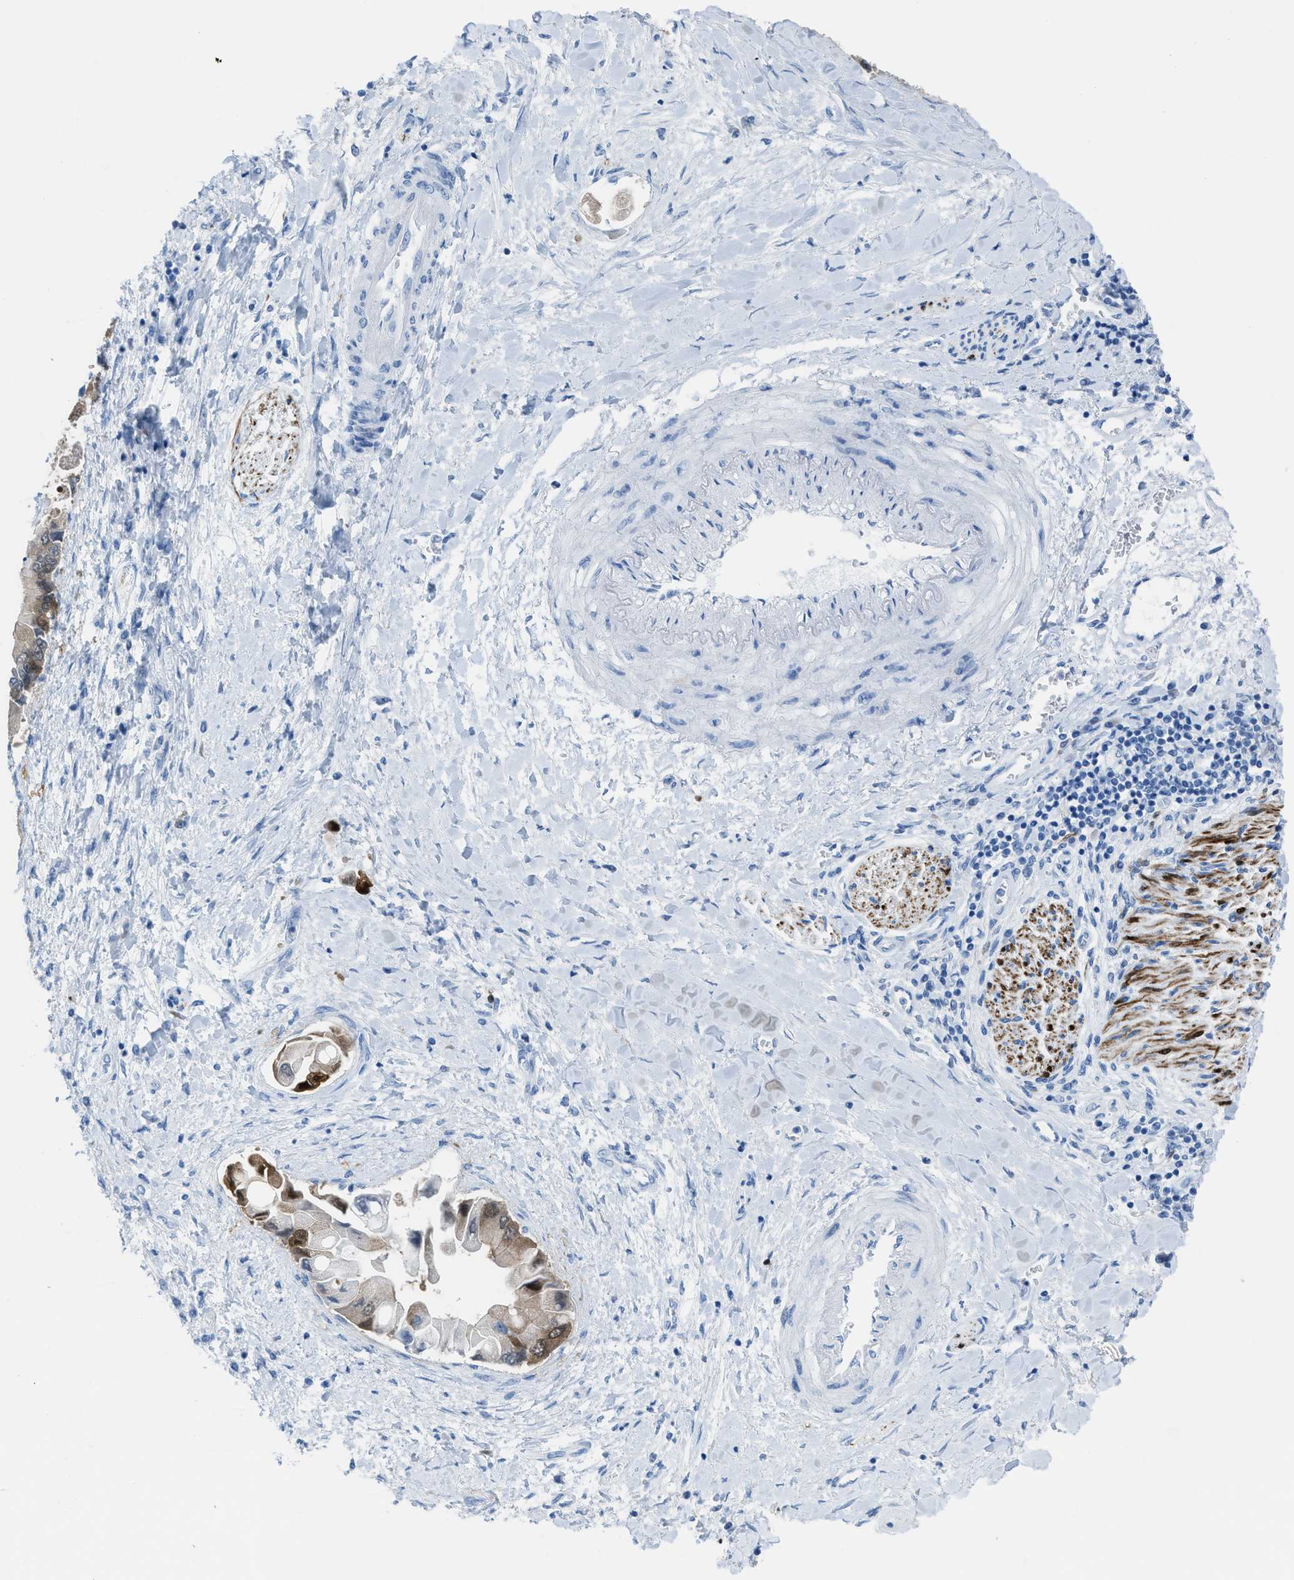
{"staining": {"intensity": "strong", "quantity": ">75%", "location": "cytoplasmic/membranous,nuclear"}, "tissue": "liver cancer", "cell_type": "Tumor cells", "image_type": "cancer", "snomed": [{"axis": "morphology", "description": "Cholangiocarcinoma"}, {"axis": "topography", "description": "Liver"}], "caption": "Immunohistochemistry (IHC) staining of cholangiocarcinoma (liver), which shows high levels of strong cytoplasmic/membranous and nuclear staining in about >75% of tumor cells indicating strong cytoplasmic/membranous and nuclear protein expression. The staining was performed using DAB (3,3'-diaminobenzidine) (brown) for protein detection and nuclei were counterstained in hematoxylin (blue).", "gene": "CDKN2A", "patient": {"sex": "male", "age": 50}}